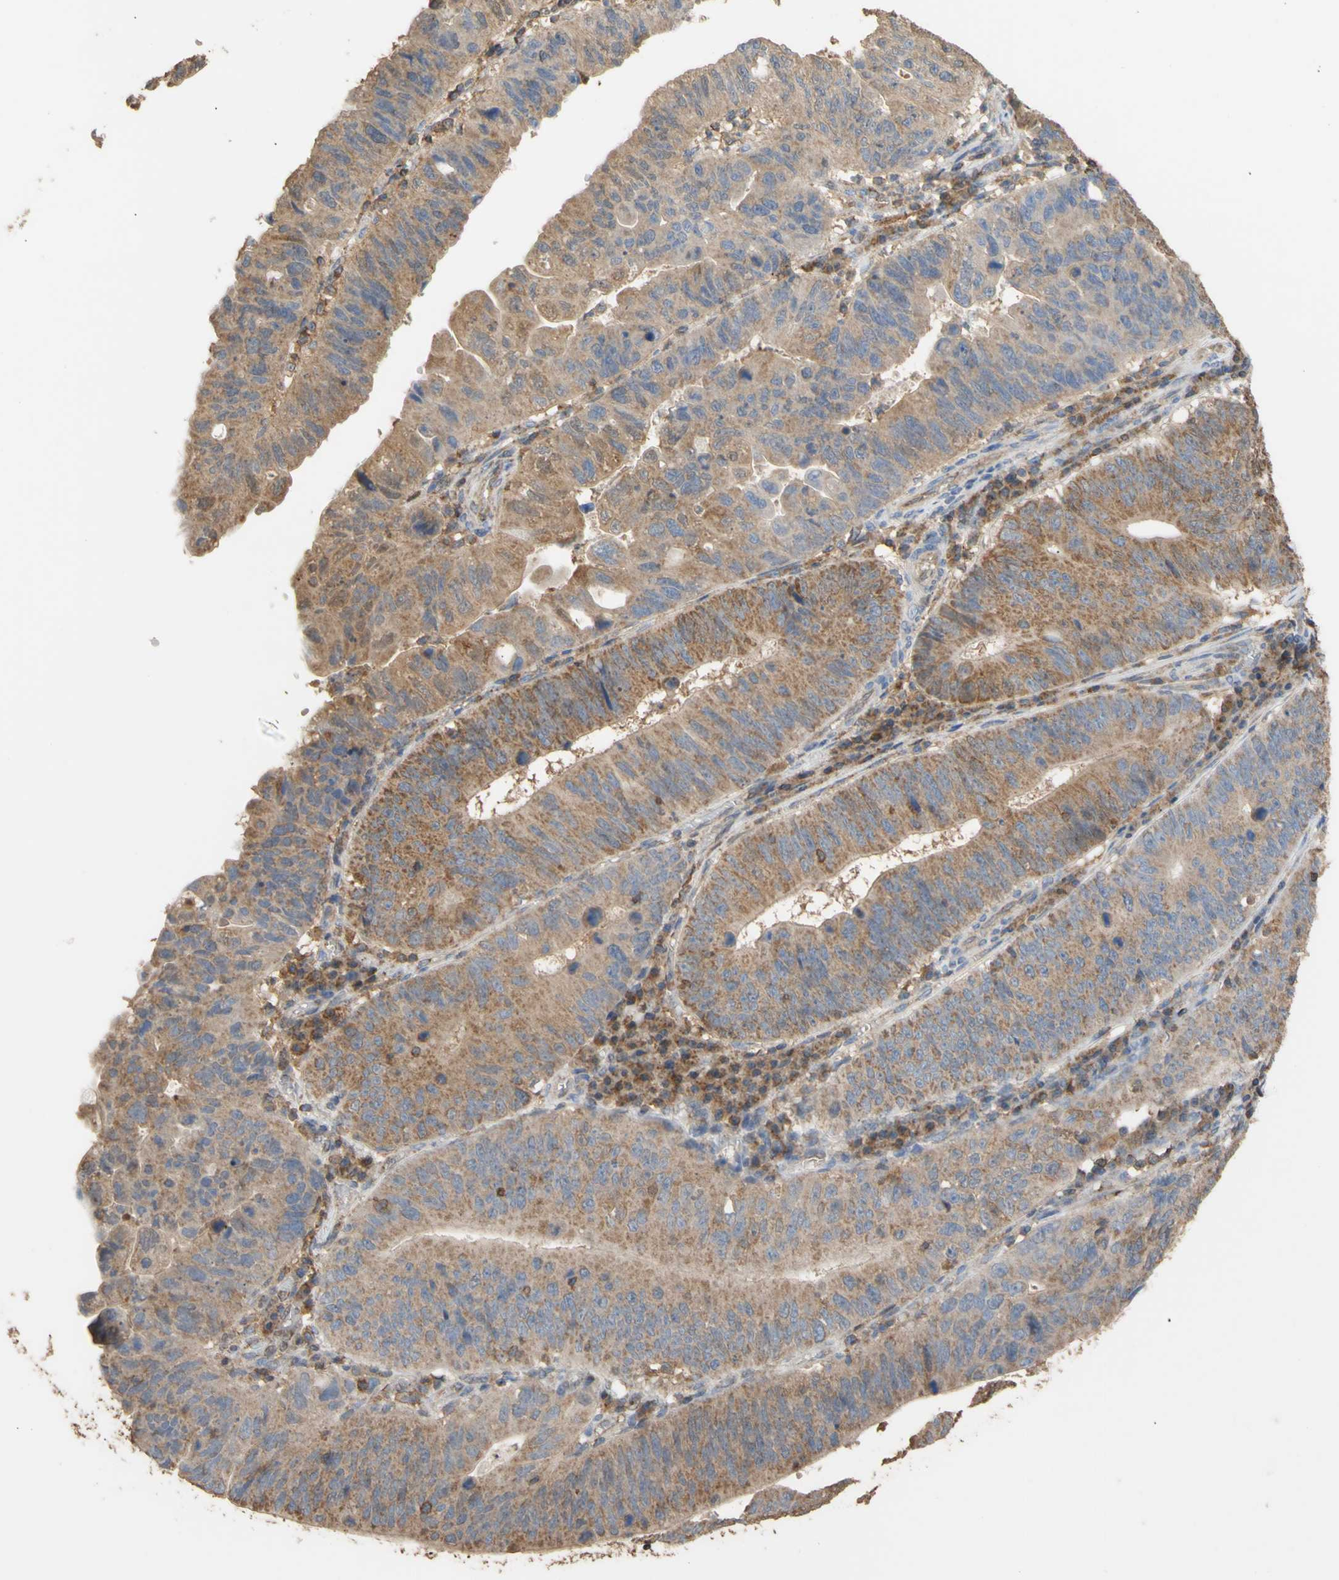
{"staining": {"intensity": "moderate", "quantity": ">75%", "location": "cytoplasmic/membranous"}, "tissue": "stomach cancer", "cell_type": "Tumor cells", "image_type": "cancer", "snomed": [{"axis": "morphology", "description": "Adenocarcinoma, NOS"}, {"axis": "topography", "description": "Stomach"}], "caption": "Stomach cancer was stained to show a protein in brown. There is medium levels of moderate cytoplasmic/membranous staining in about >75% of tumor cells.", "gene": "ALDH9A1", "patient": {"sex": "male", "age": 59}}